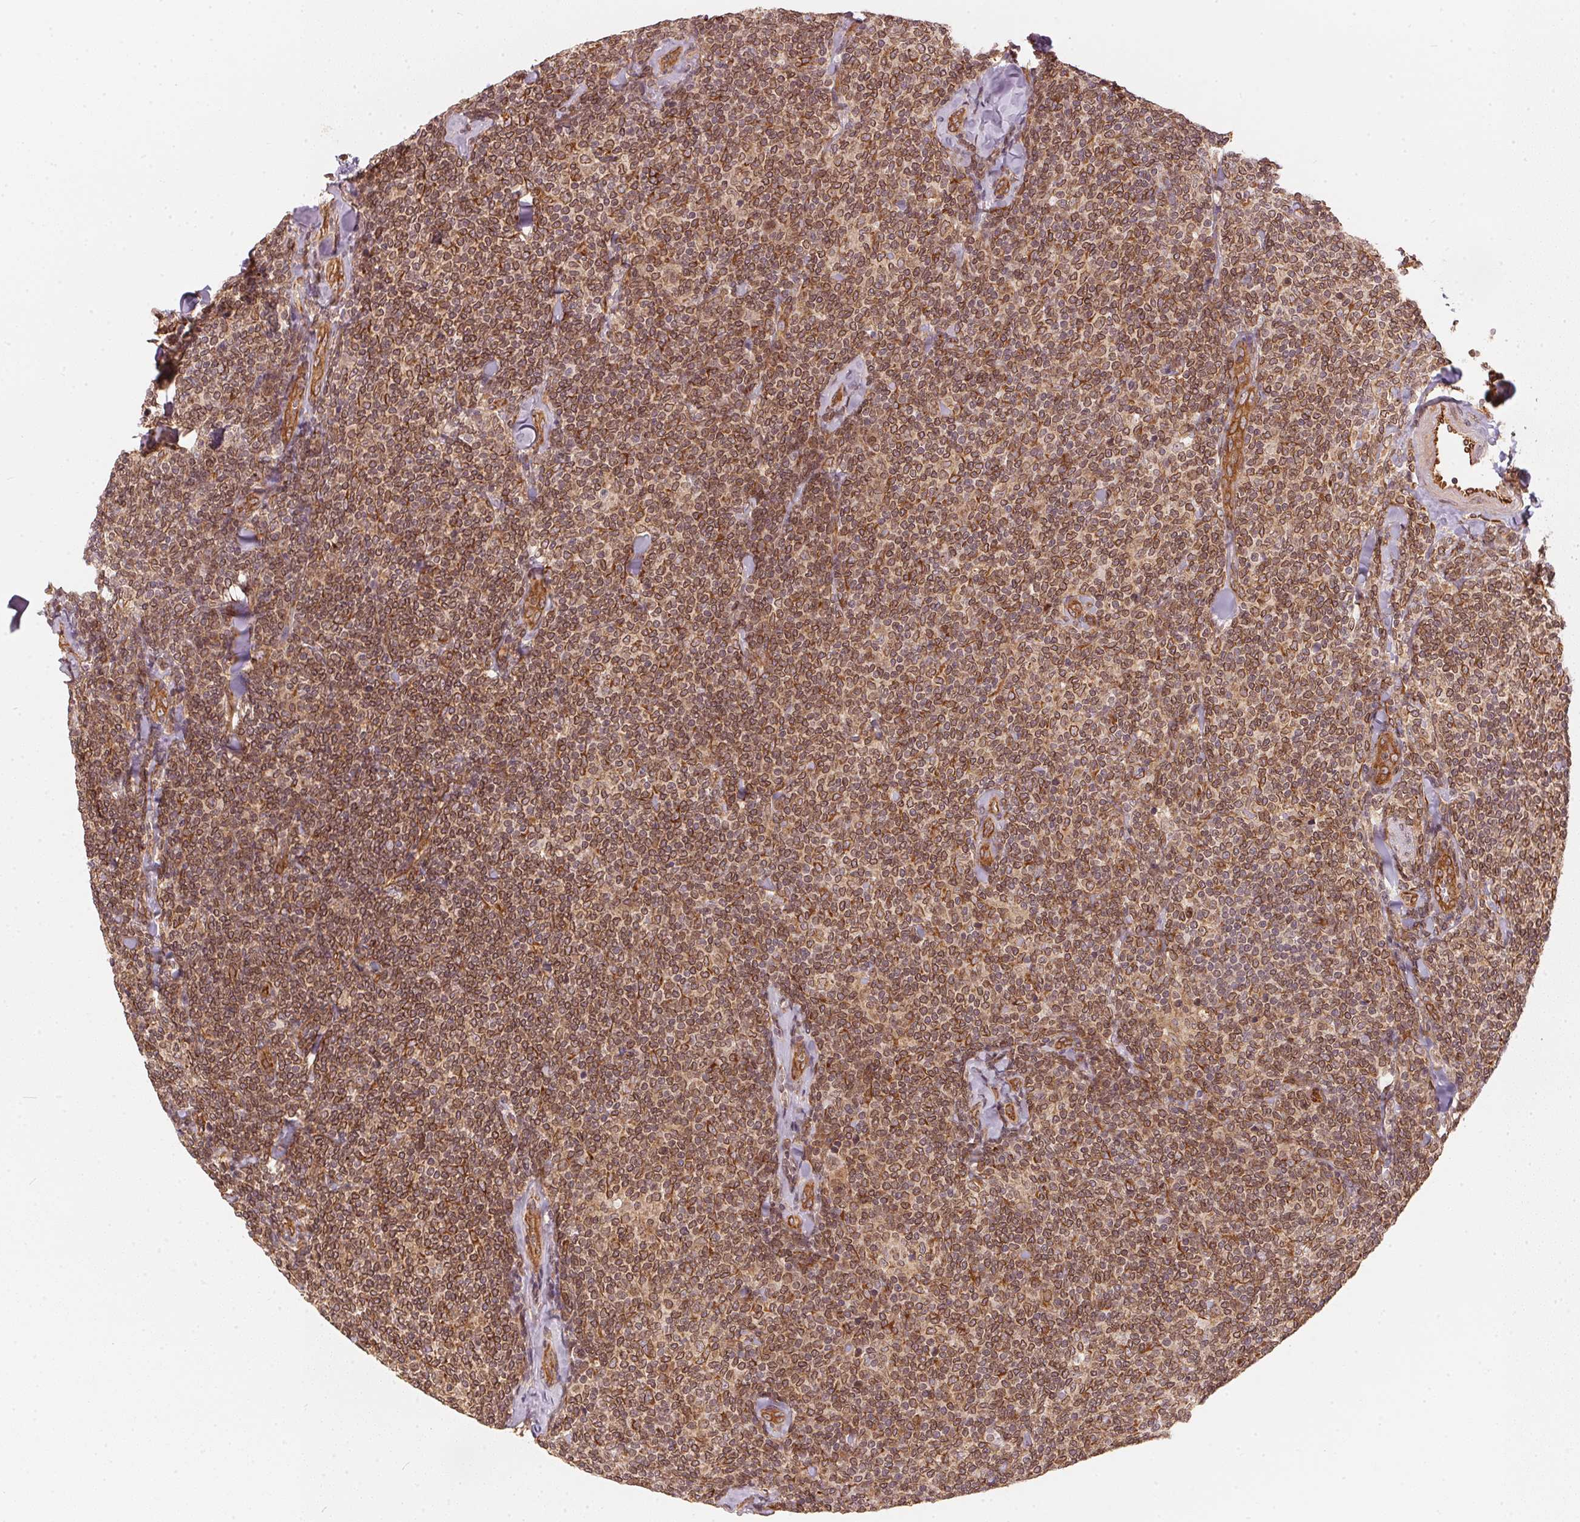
{"staining": {"intensity": "strong", "quantity": ">75%", "location": "cytoplasmic/membranous"}, "tissue": "lymphoma", "cell_type": "Tumor cells", "image_type": "cancer", "snomed": [{"axis": "morphology", "description": "Malignant lymphoma, non-Hodgkin's type, Low grade"}, {"axis": "topography", "description": "Lymph node"}], "caption": "High-magnification brightfield microscopy of low-grade malignant lymphoma, non-Hodgkin's type stained with DAB (brown) and counterstained with hematoxylin (blue). tumor cells exhibit strong cytoplasmic/membranous staining is appreciated in about>75% of cells.", "gene": "STRN4", "patient": {"sex": "female", "age": 56}}